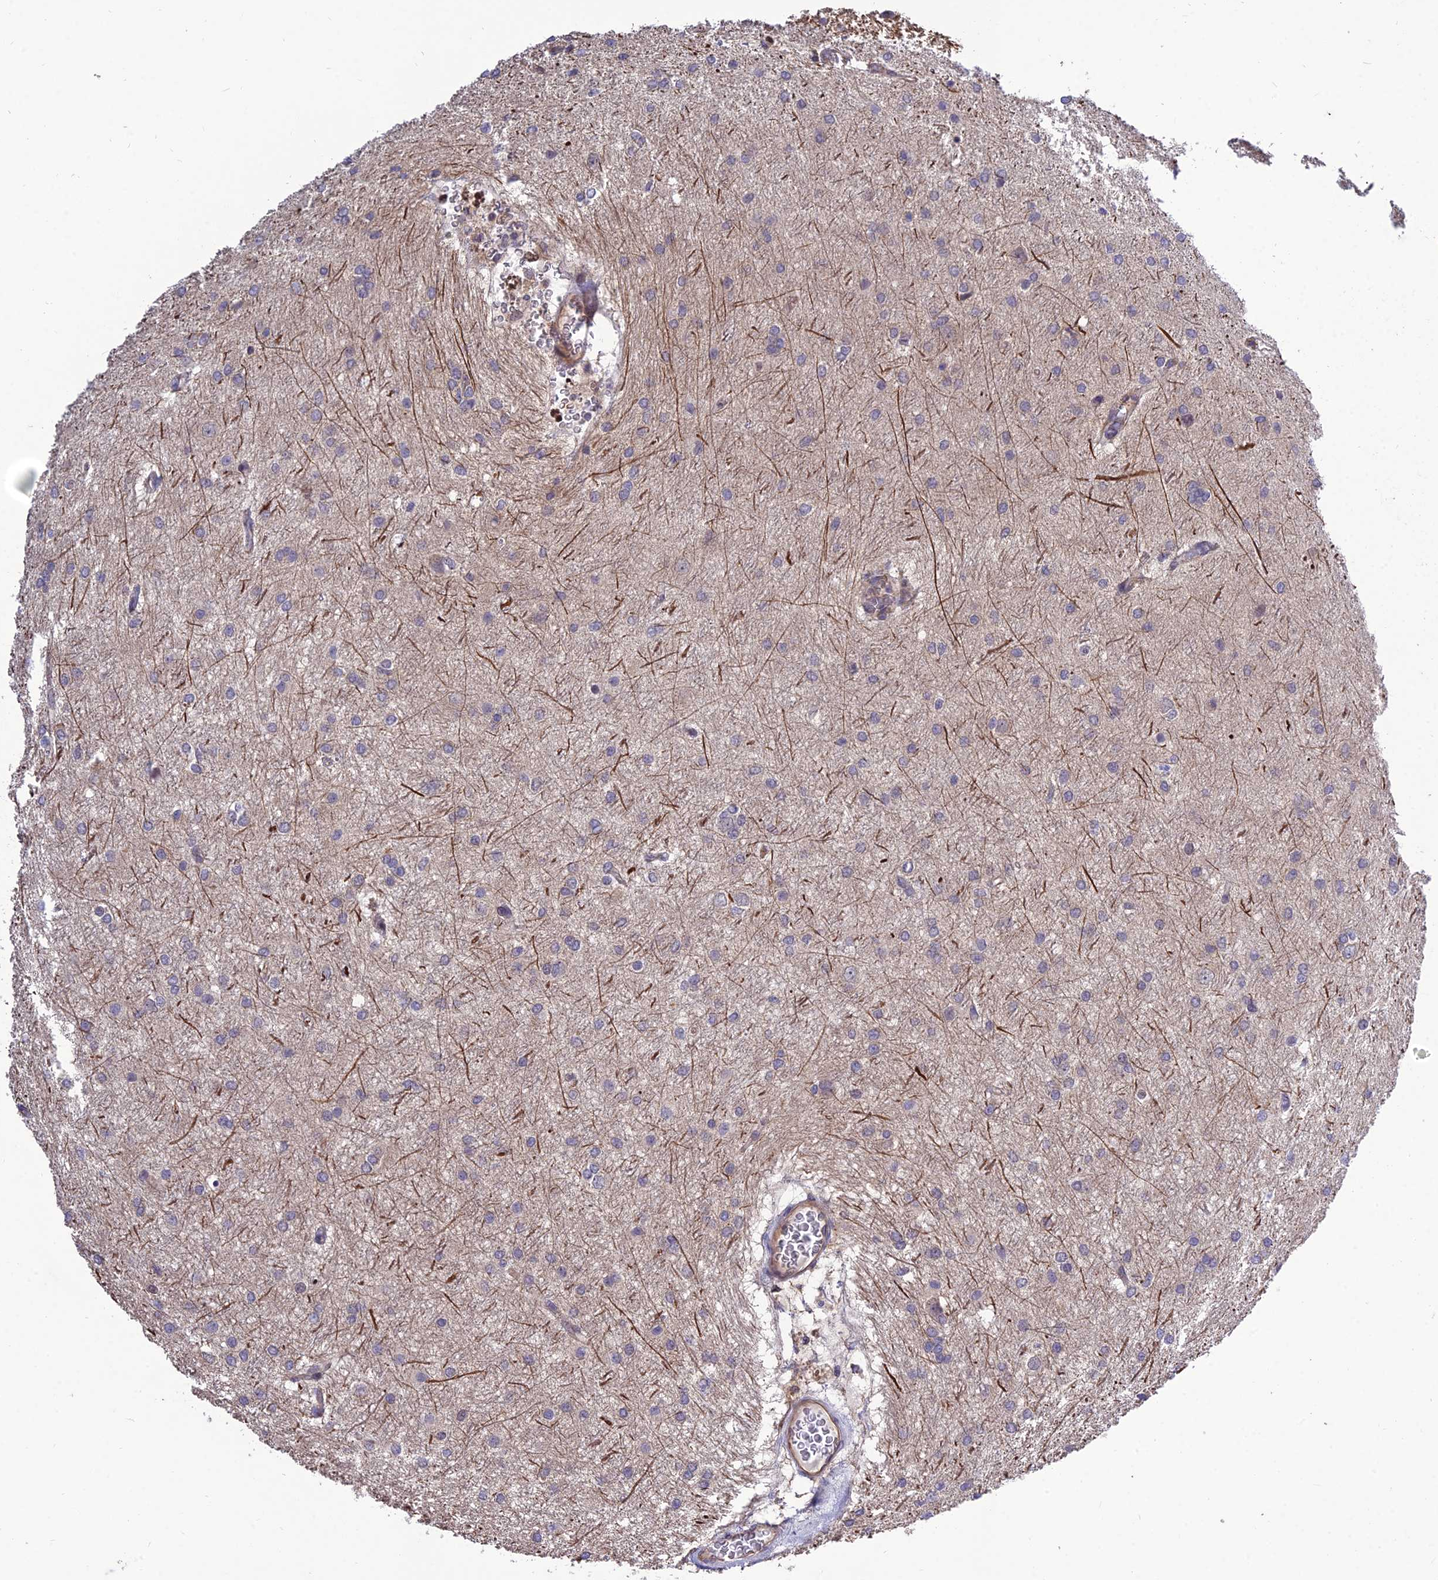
{"staining": {"intensity": "negative", "quantity": "none", "location": "none"}, "tissue": "glioma", "cell_type": "Tumor cells", "image_type": "cancer", "snomed": [{"axis": "morphology", "description": "Glioma, malignant, High grade"}, {"axis": "topography", "description": "Brain"}], "caption": "This photomicrograph is of malignant high-grade glioma stained with IHC to label a protein in brown with the nuclei are counter-stained blue. There is no positivity in tumor cells.", "gene": "CRTAP", "patient": {"sex": "female", "age": 50}}